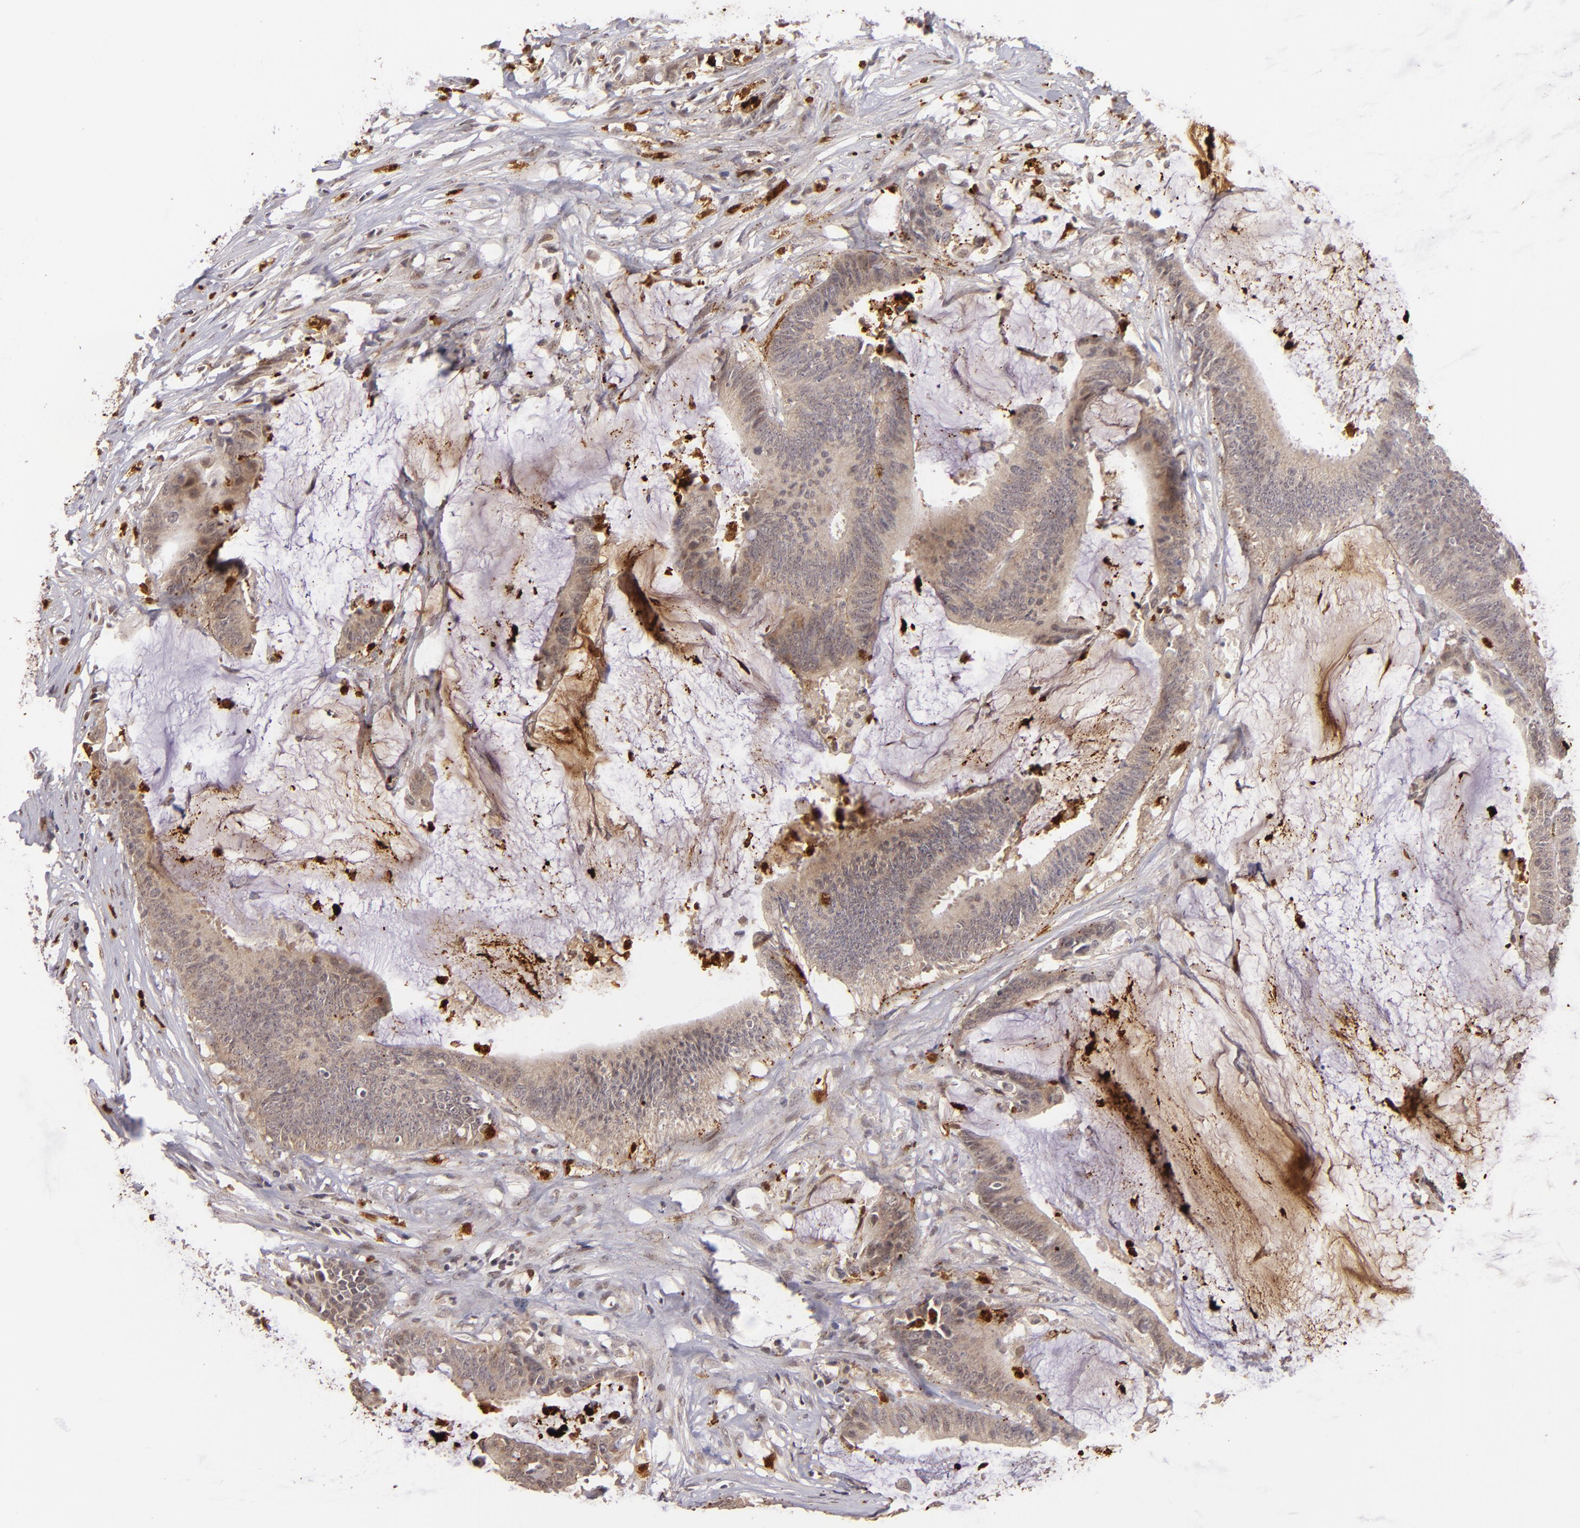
{"staining": {"intensity": "weak", "quantity": "<25%", "location": "cytoplasmic/membranous"}, "tissue": "colorectal cancer", "cell_type": "Tumor cells", "image_type": "cancer", "snomed": [{"axis": "morphology", "description": "Adenocarcinoma, NOS"}, {"axis": "topography", "description": "Rectum"}], "caption": "Tumor cells show no significant expression in colorectal adenocarcinoma. The staining is performed using DAB brown chromogen with nuclei counter-stained in using hematoxylin.", "gene": "RXRG", "patient": {"sex": "female", "age": 66}}